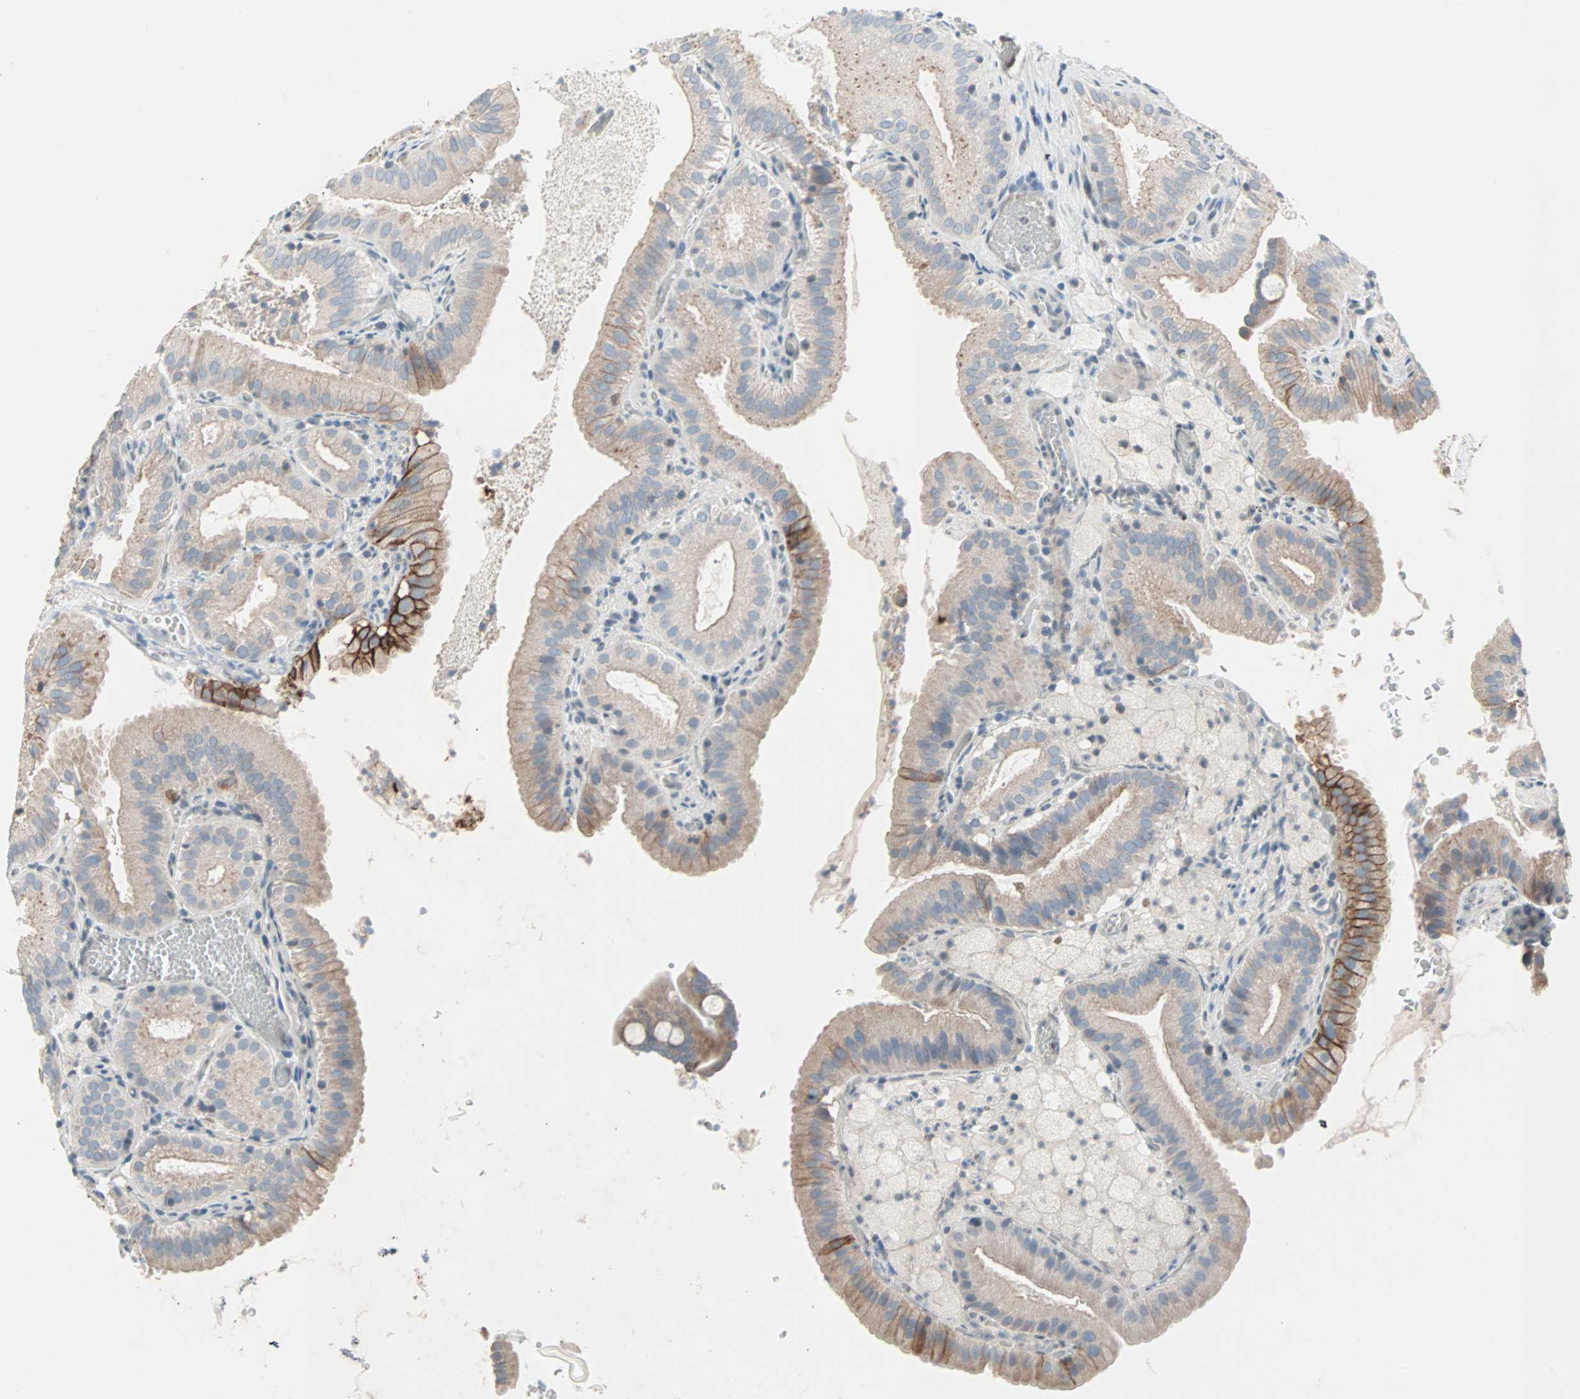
{"staining": {"intensity": "strong", "quantity": "25%-75%", "location": "cytoplasmic/membranous"}, "tissue": "gallbladder", "cell_type": "Glandular cells", "image_type": "normal", "snomed": [{"axis": "morphology", "description": "Normal tissue, NOS"}, {"axis": "topography", "description": "Gallbladder"}], "caption": "High-magnification brightfield microscopy of normal gallbladder stained with DAB (3,3'-diaminobenzidine) (brown) and counterstained with hematoxylin (blue). glandular cells exhibit strong cytoplasmic/membranous positivity is appreciated in approximately25%-75% of cells. The staining was performed using DAB to visualize the protein expression in brown, while the nuclei were stained in blue with hematoxylin (Magnification: 20x).", "gene": "CAND2", "patient": {"sex": "male", "age": 54}}